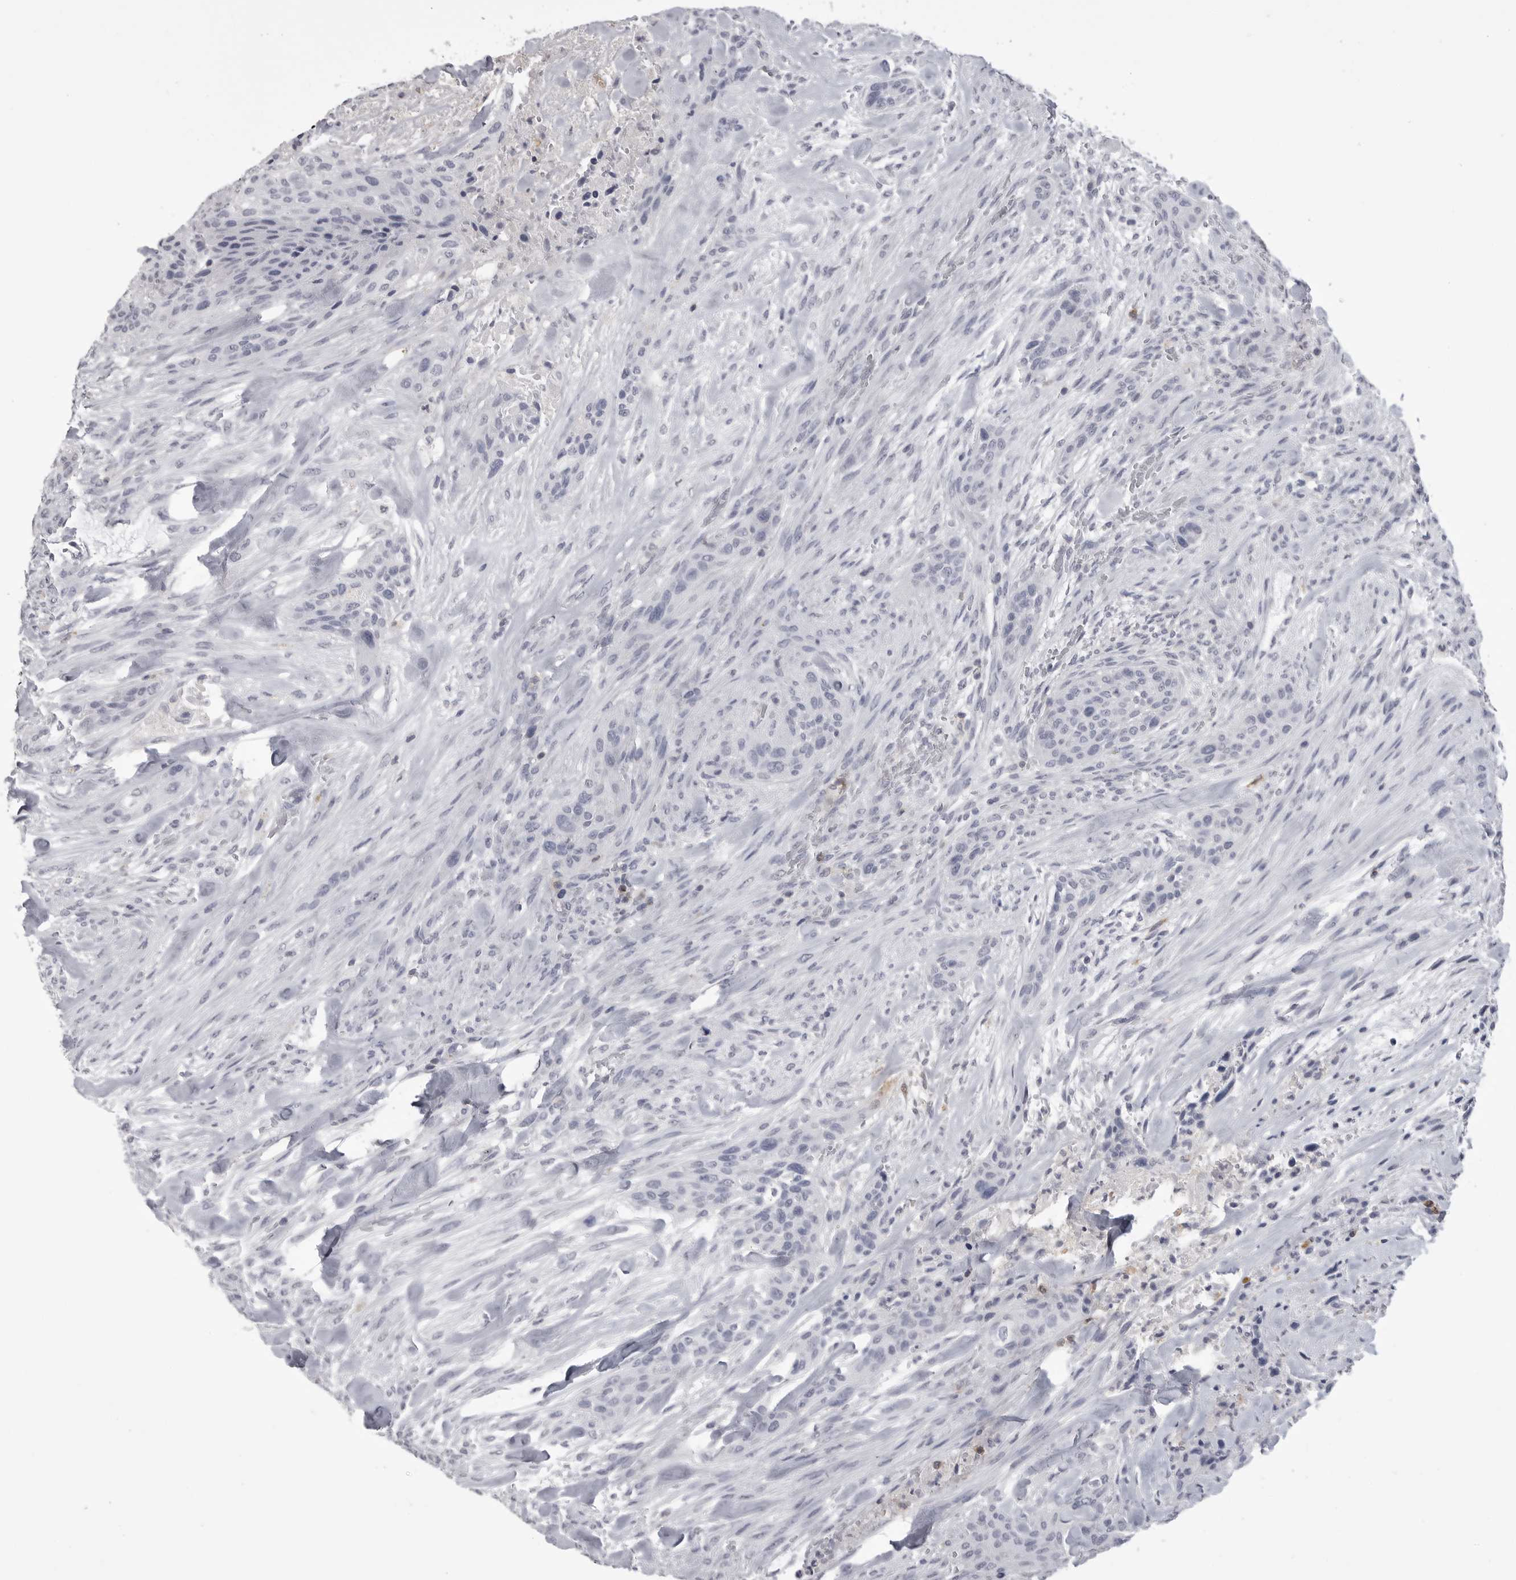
{"staining": {"intensity": "negative", "quantity": "none", "location": "none"}, "tissue": "urothelial cancer", "cell_type": "Tumor cells", "image_type": "cancer", "snomed": [{"axis": "morphology", "description": "Urothelial carcinoma, High grade"}, {"axis": "topography", "description": "Urinary bladder"}], "caption": "High-grade urothelial carcinoma stained for a protein using IHC displays no expression tumor cells.", "gene": "ITGAL", "patient": {"sex": "male", "age": 35}}